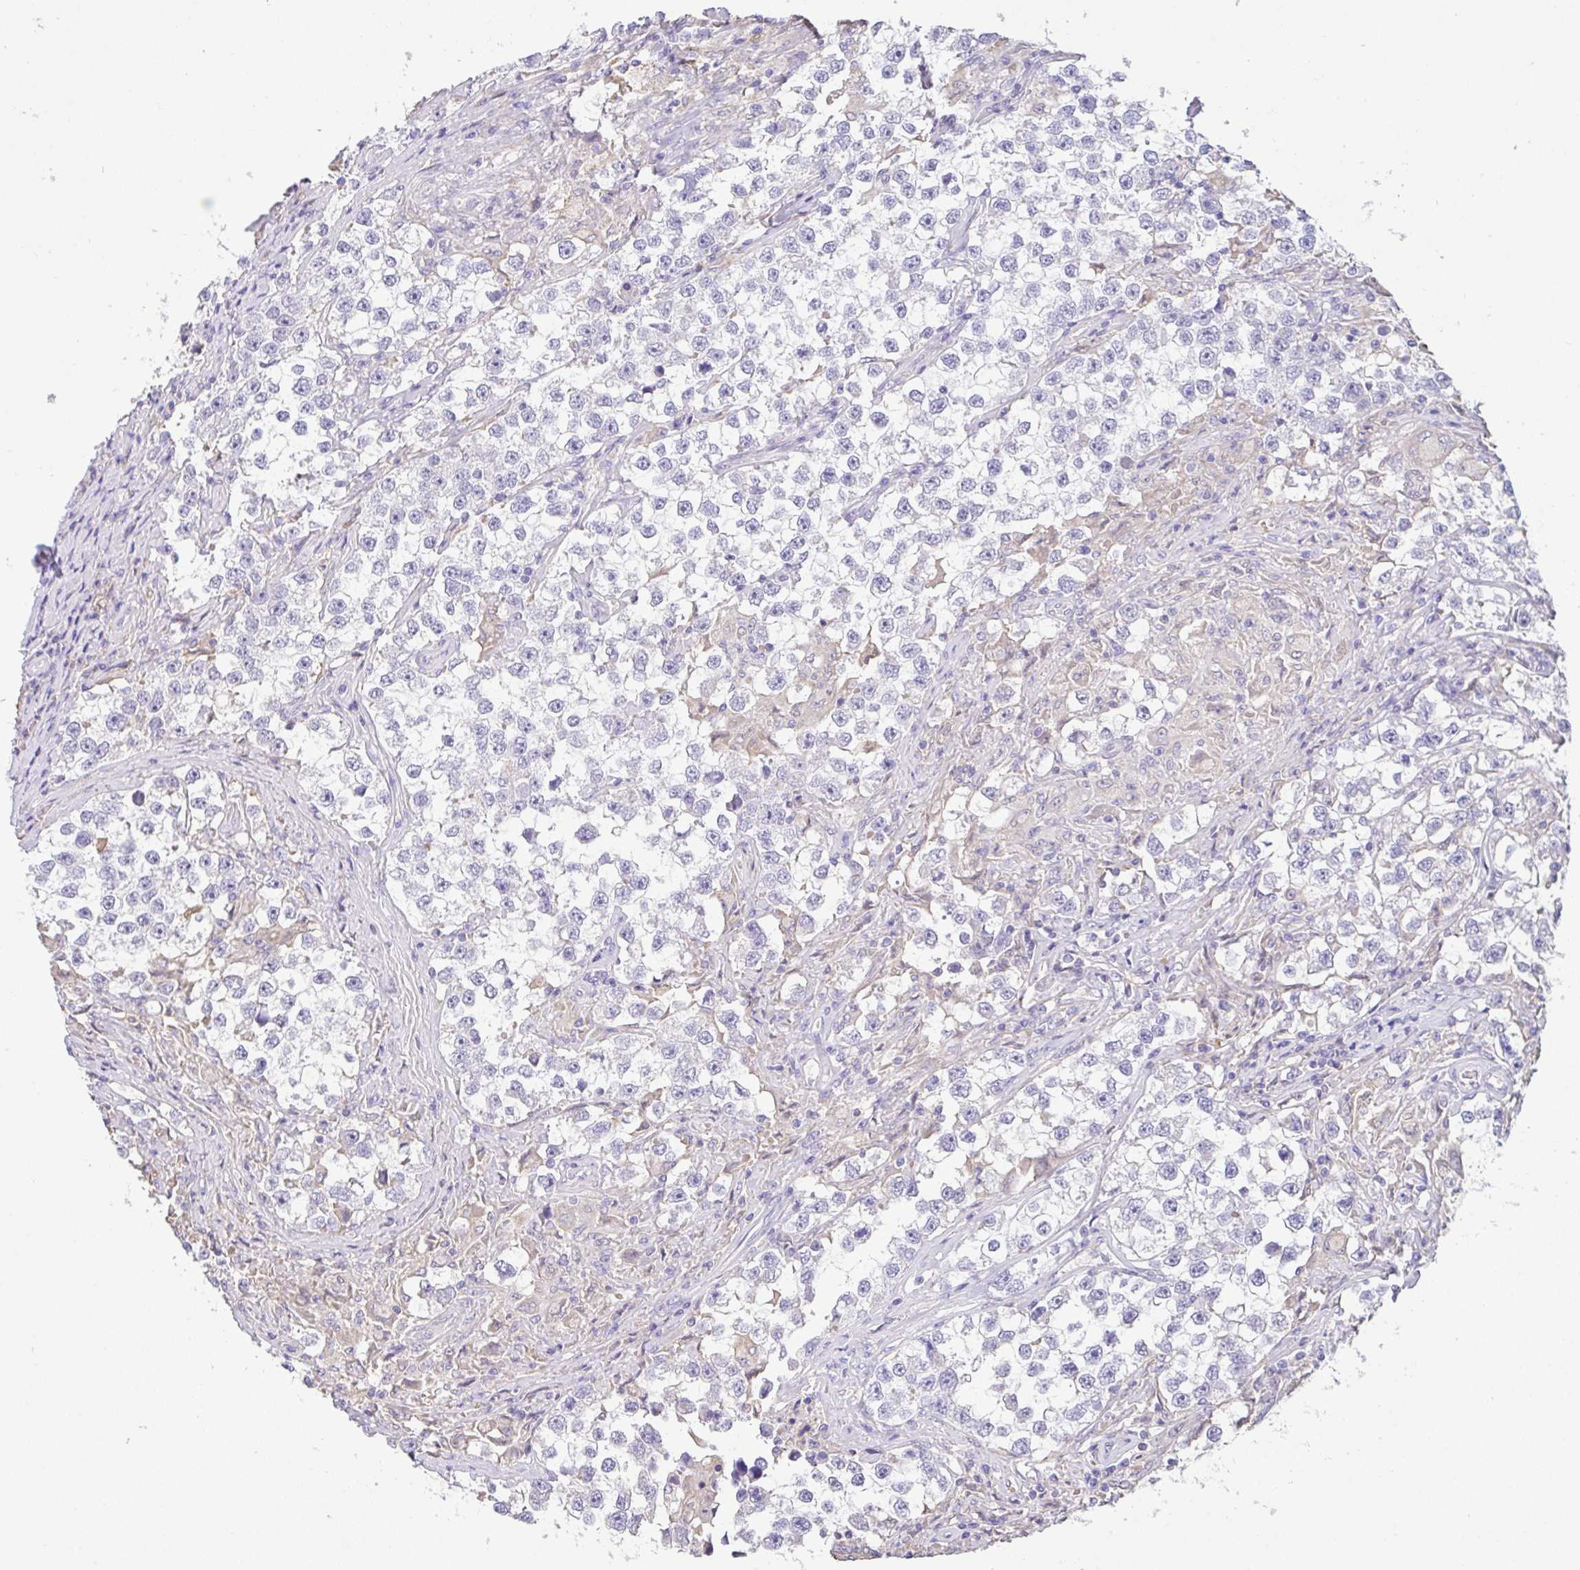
{"staining": {"intensity": "negative", "quantity": "none", "location": "none"}, "tissue": "testis cancer", "cell_type": "Tumor cells", "image_type": "cancer", "snomed": [{"axis": "morphology", "description": "Seminoma, NOS"}, {"axis": "topography", "description": "Testis"}], "caption": "This is a photomicrograph of IHC staining of testis seminoma, which shows no positivity in tumor cells.", "gene": "CA10", "patient": {"sex": "male", "age": 46}}